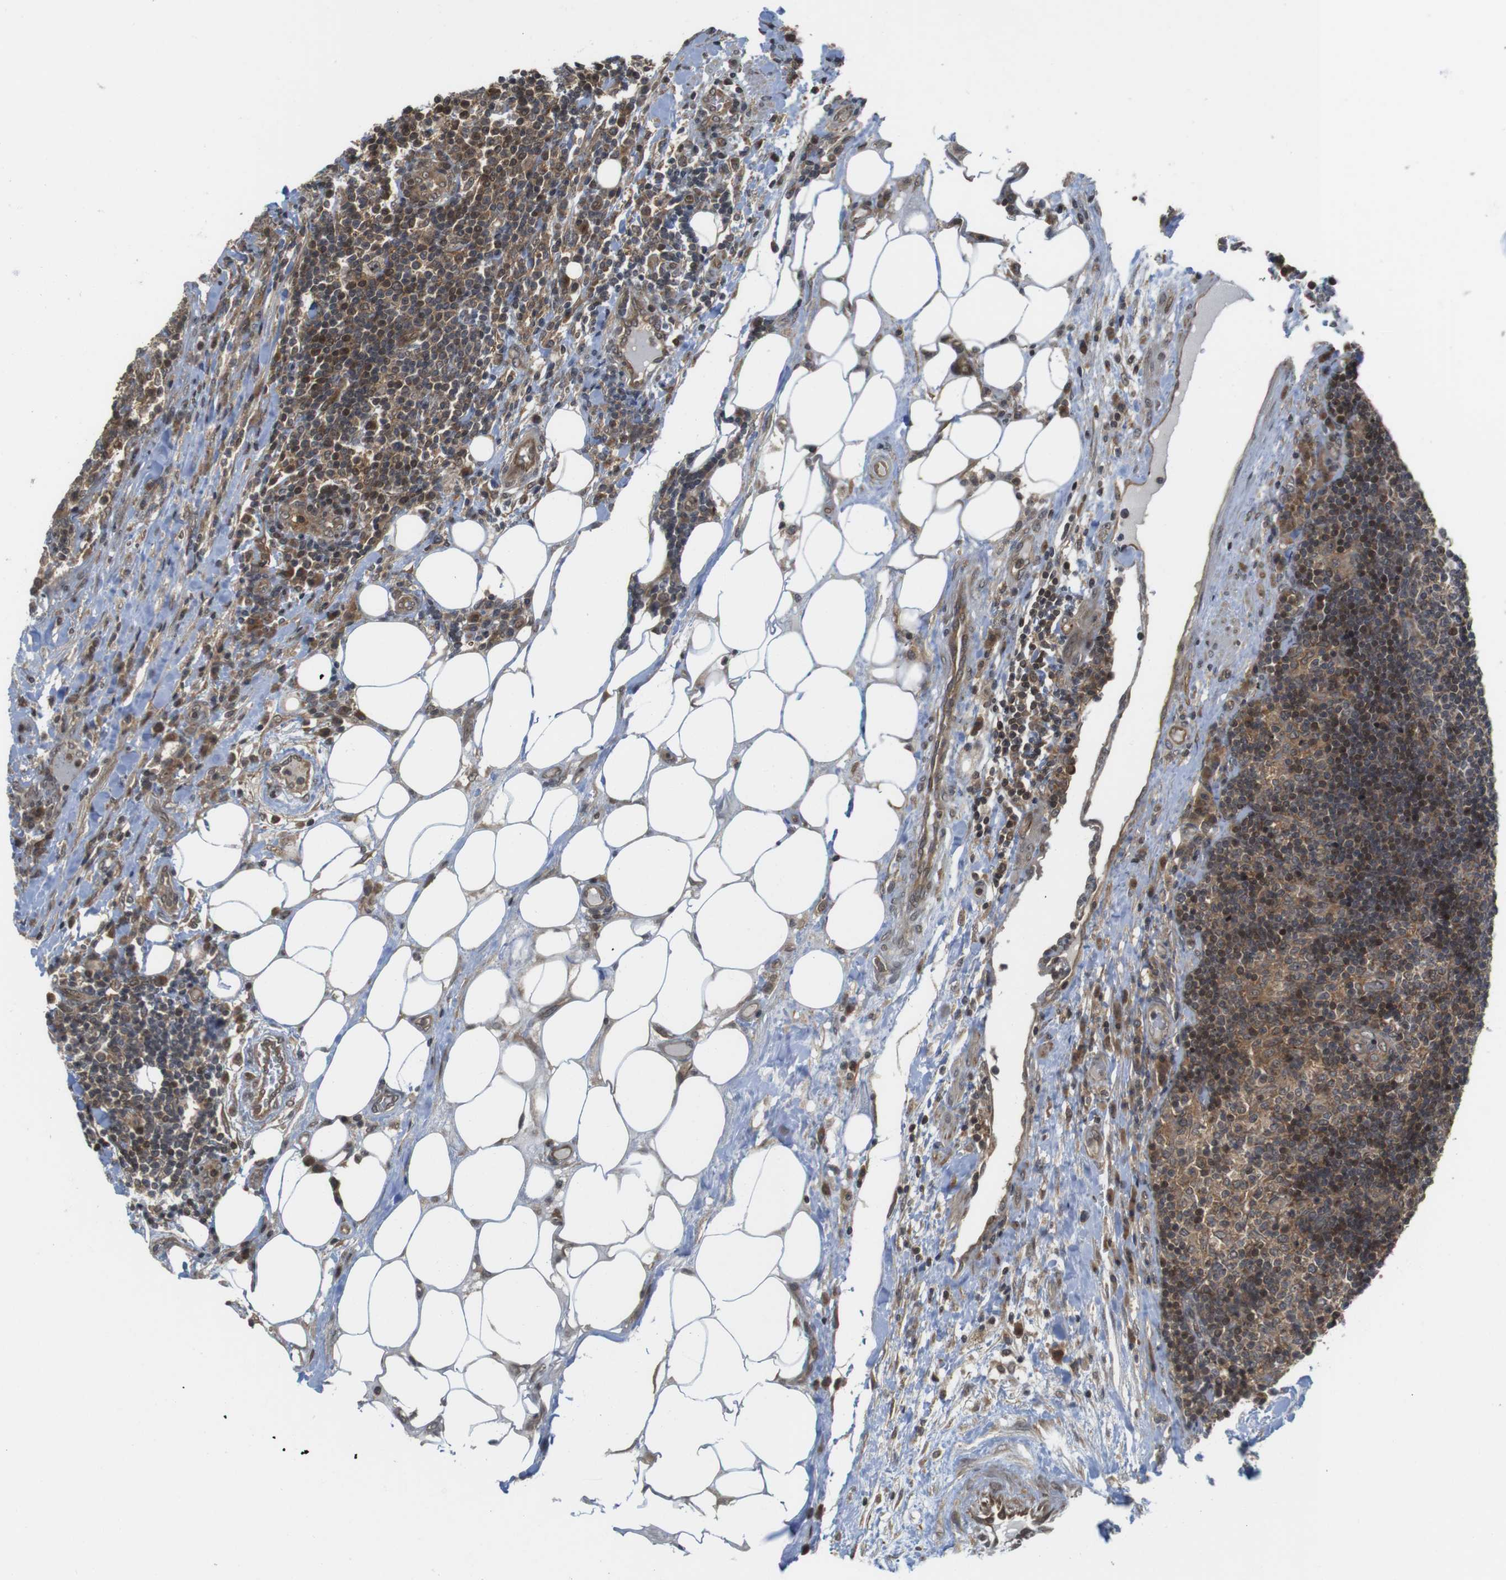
{"staining": {"intensity": "moderate", "quantity": ">75%", "location": "cytoplasmic/membranous,nuclear"}, "tissue": "lymph node", "cell_type": "Germinal center cells", "image_type": "normal", "snomed": [{"axis": "morphology", "description": "Normal tissue, NOS"}, {"axis": "morphology", "description": "Squamous cell carcinoma, metastatic, NOS"}, {"axis": "topography", "description": "Lymph node"}], "caption": "This photomicrograph exhibits immunohistochemistry (IHC) staining of unremarkable human lymph node, with medium moderate cytoplasmic/membranous,nuclear staining in about >75% of germinal center cells.", "gene": "CC2D1A", "patient": {"sex": "female", "age": 53}}